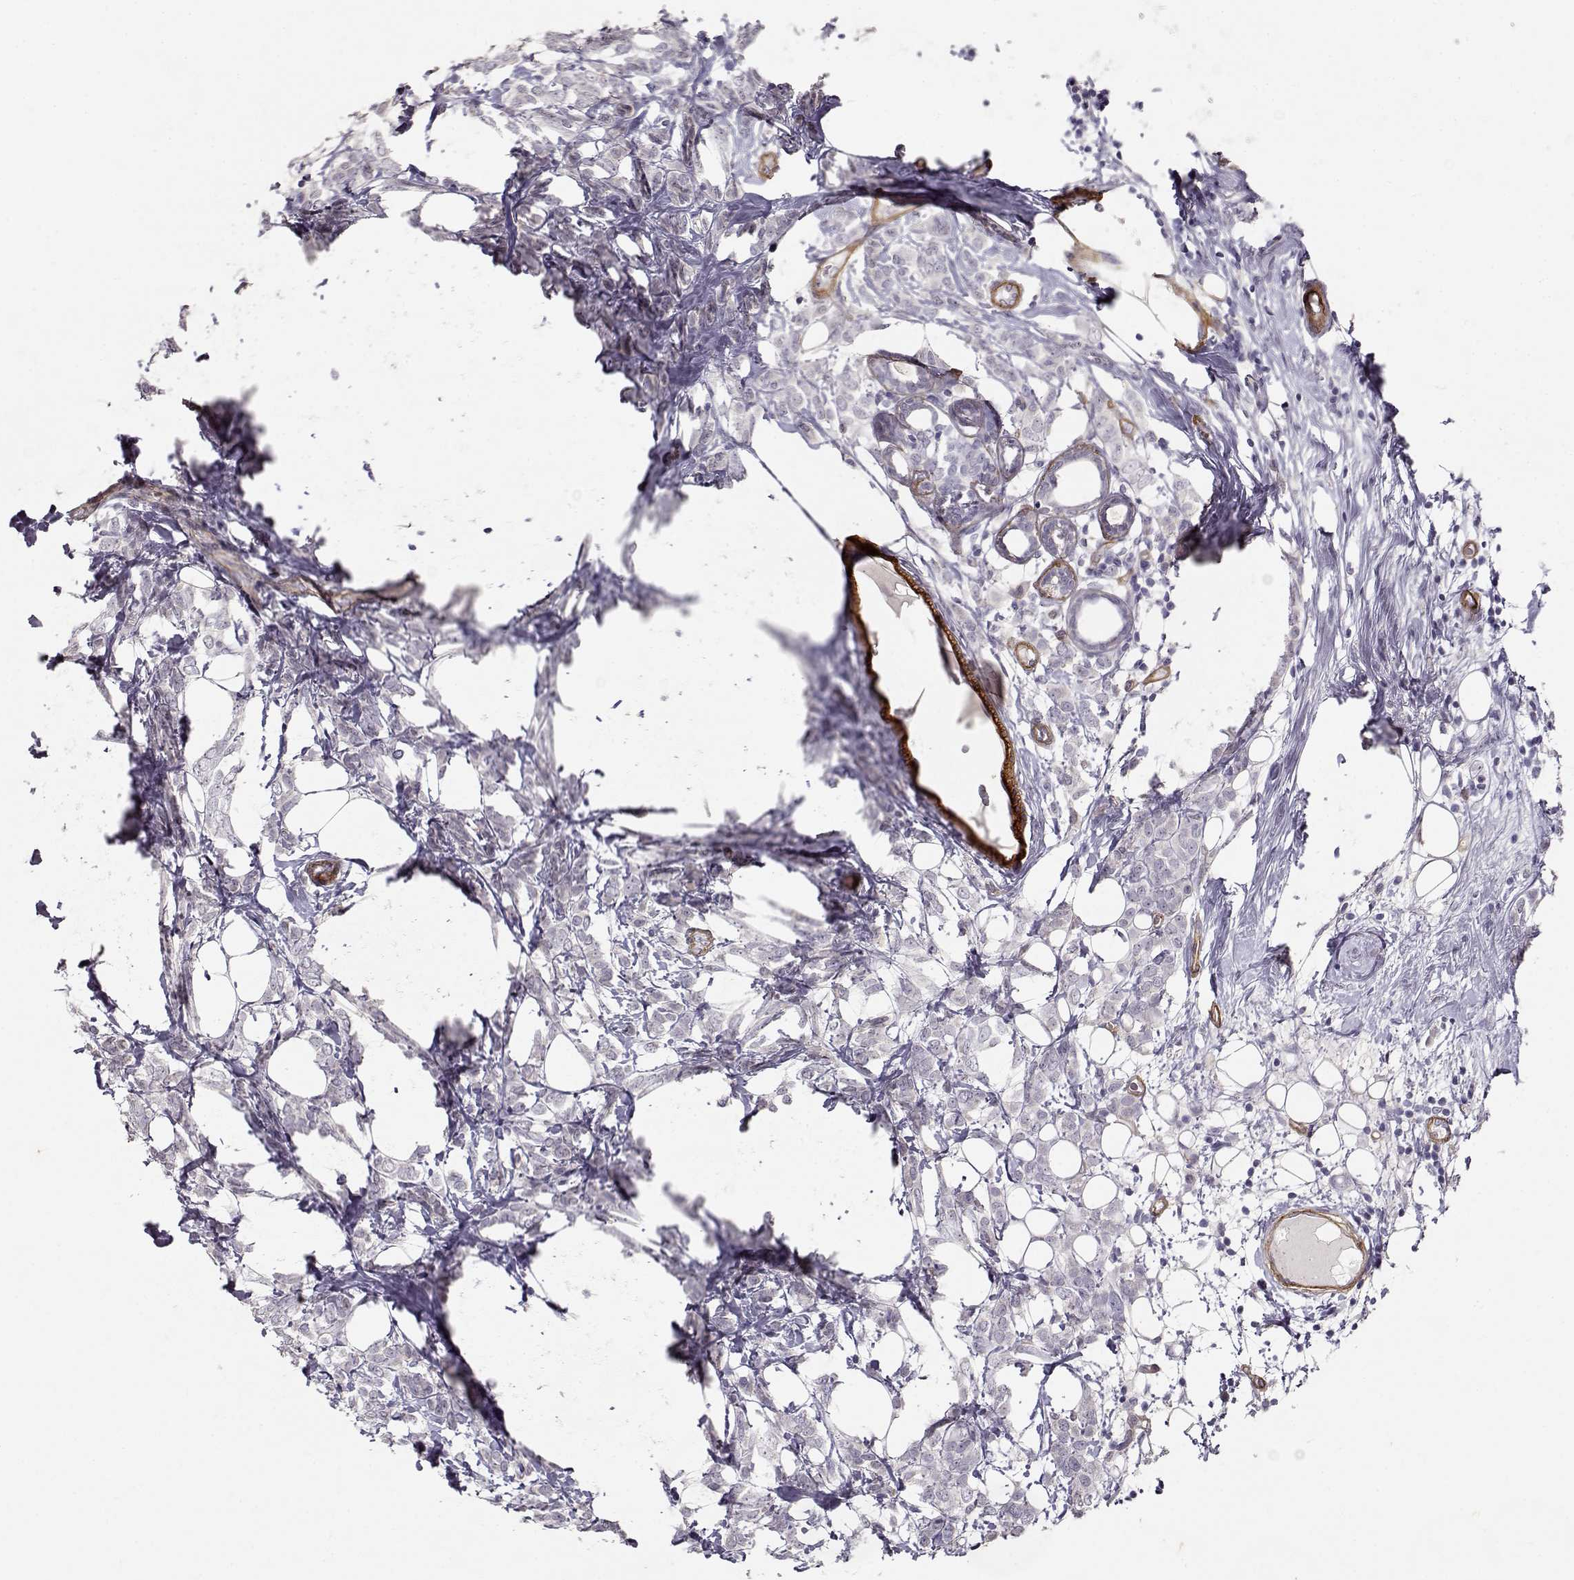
{"staining": {"intensity": "negative", "quantity": "none", "location": "none"}, "tissue": "breast cancer", "cell_type": "Tumor cells", "image_type": "cancer", "snomed": [{"axis": "morphology", "description": "Lobular carcinoma"}, {"axis": "topography", "description": "Breast"}], "caption": "Breast cancer was stained to show a protein in brown. There is no significant expression in tumor cells.", "gene": "LAMA5", "patient": {"sex": "female", "age": 49}}